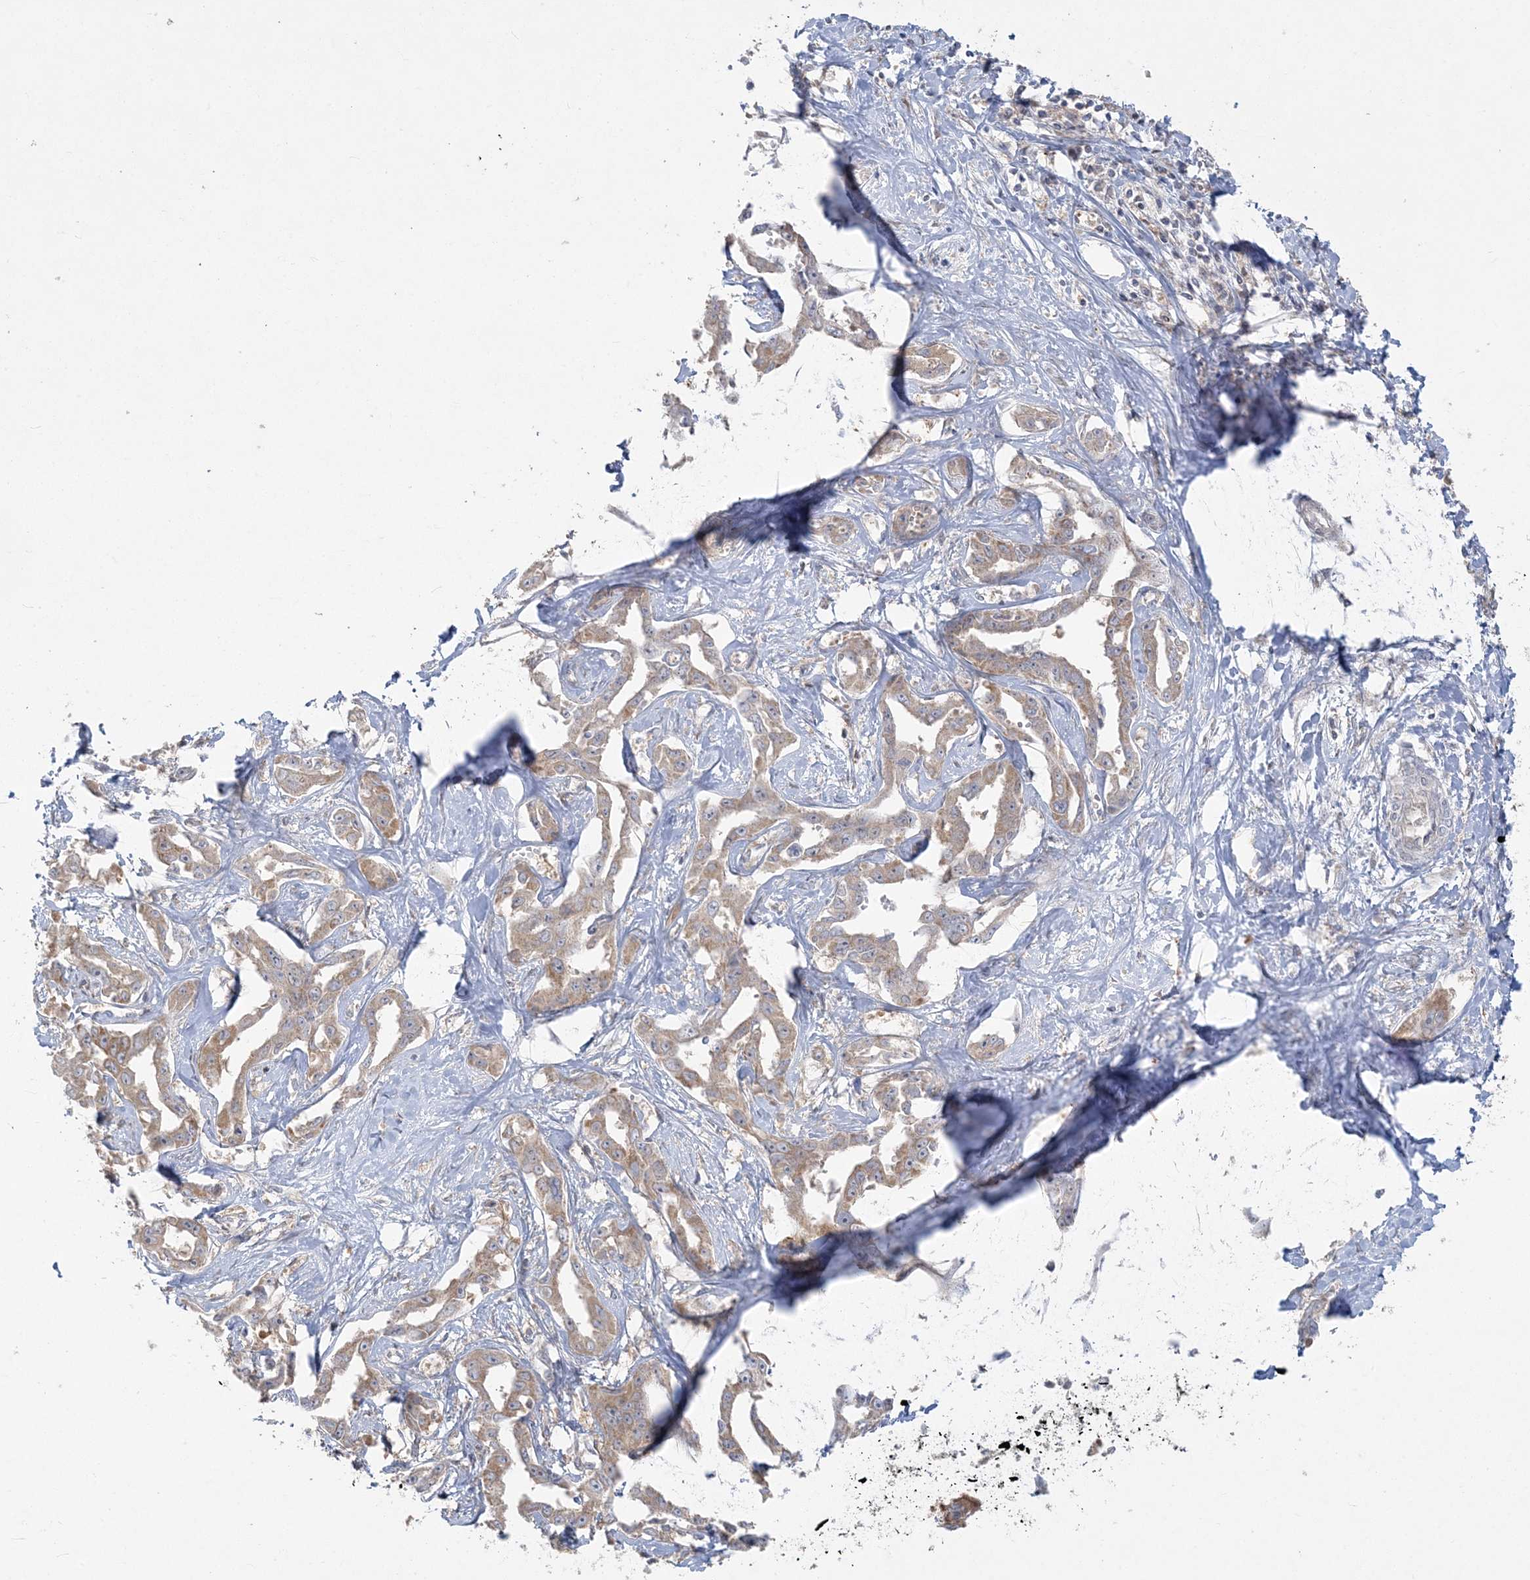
{"staining": {"intensity": "moderate", "quantity": ">75%", "location": "cytoplasmic/membranous"}, "tissue": "liver cancer", "cell_type": "Tumor cells", "image_type": "cancer", "snomed": [{"axis": "morphology", "description": "Cholangiocarcinoma"}, {"axis": "topography", "description": "Liver"}], "caption": "Immunohistochemical staining of liver cancer (cholangiocarcinoma) shows medium levels of moderate cytoplasmic/membranous staining in about >75% of tumor cells.", "gene": "ZC3H6", "patient": {"sex": "male", "age": 59}}